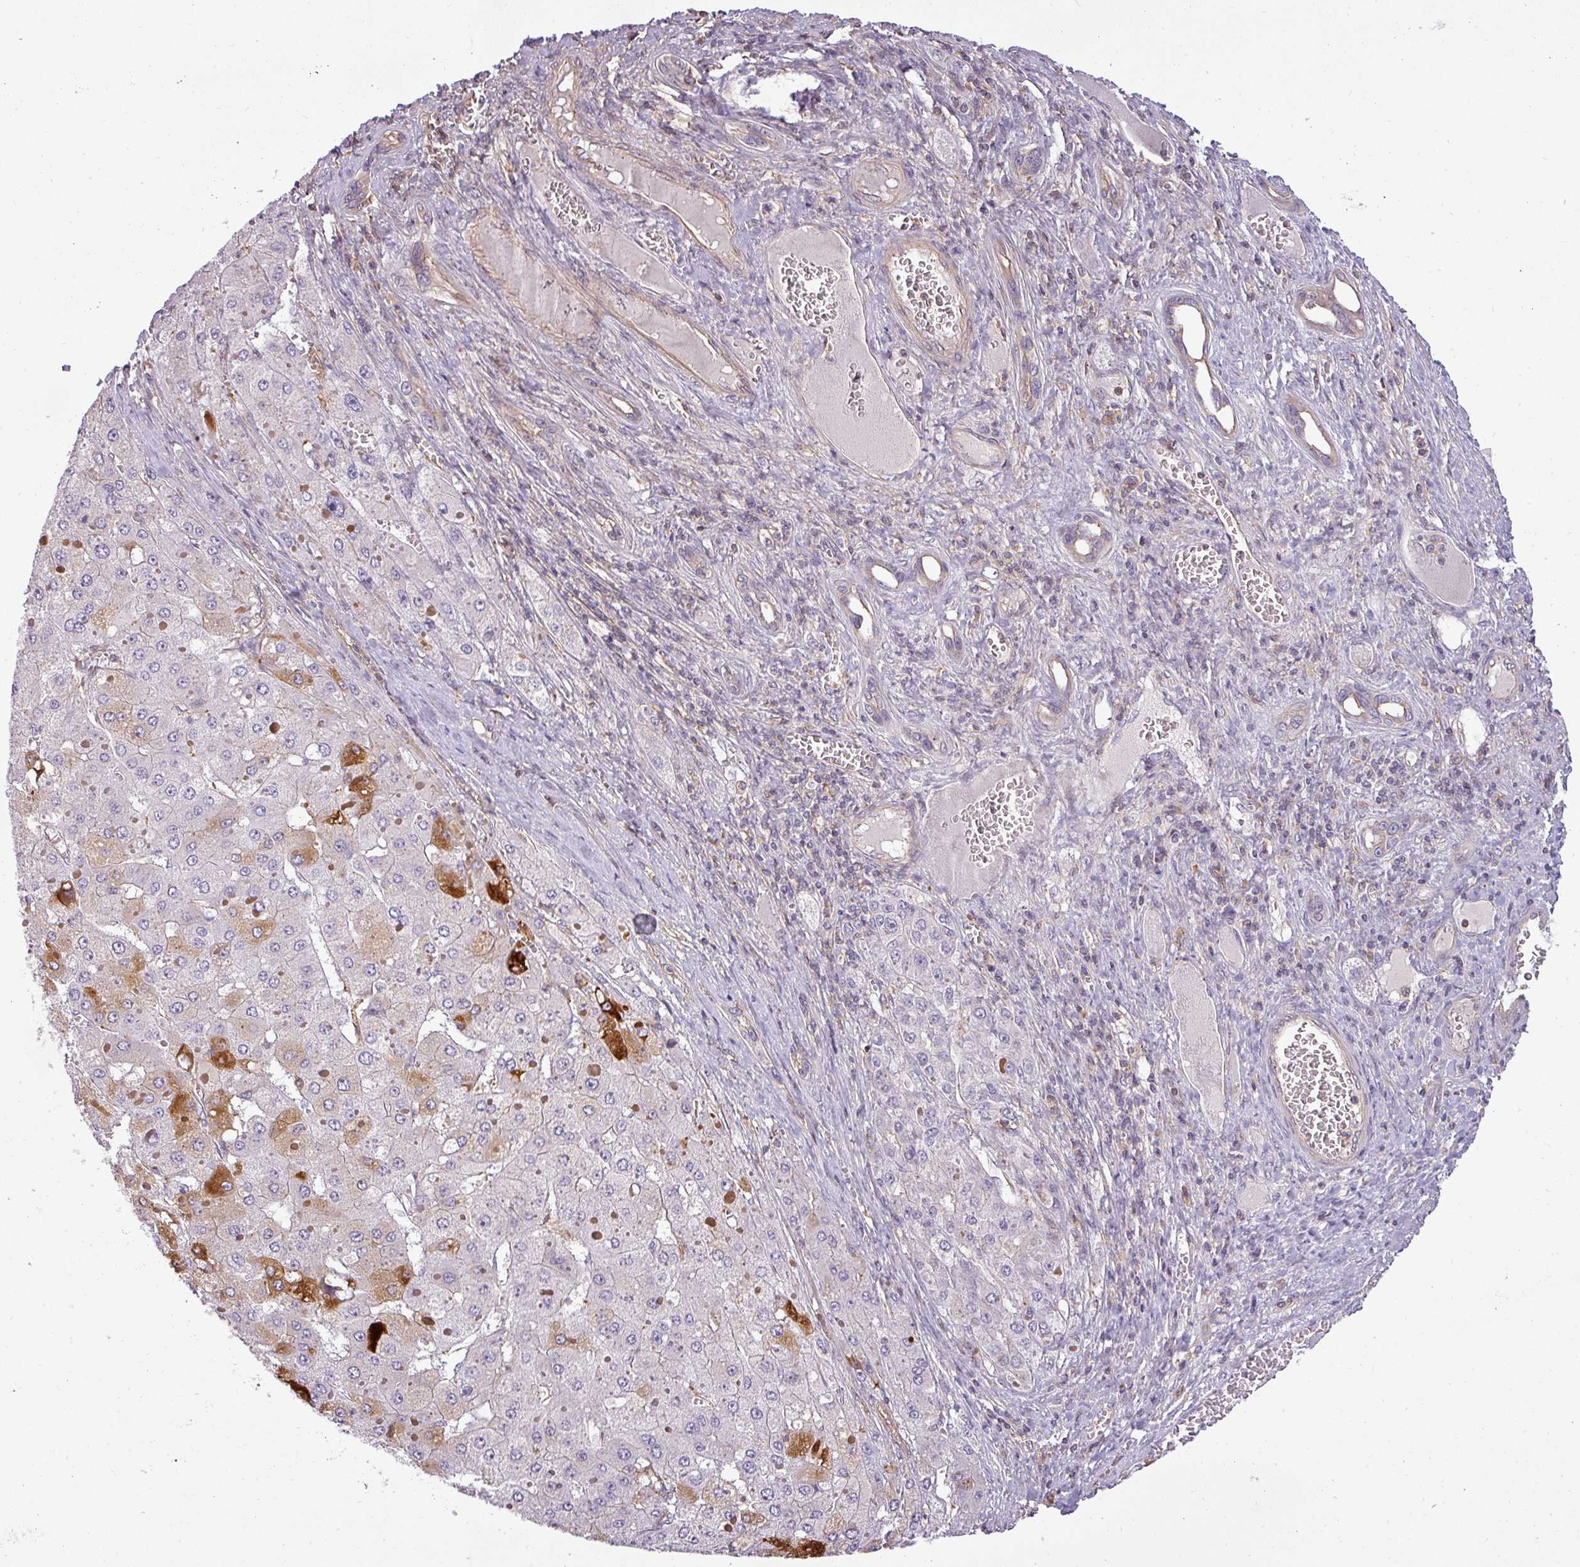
{"staining": {"intensity": "strong", "quantity": "<25%", "location": "cytoplasmic/membranous"}, "tissue": "liver cancer", "cell_type": "Tumor cells", "image_type": "cancer", "snomed": [{"axis": "morphology", "description": "Carcinoma, Hepatocellular, NOS"}, {"axis": "topography", "description": "Liver"}], "caption": "DAB (3,3'-diaminobenzidine) immunohistochemical staining of human hepatocellular carcinoma (liver) exhibits strong cytoplasmic/membranous protein expression in approximately <25% of tumor cells.", "gene": "ZNF835", "patient": {"sex": "female", "age": 73}}